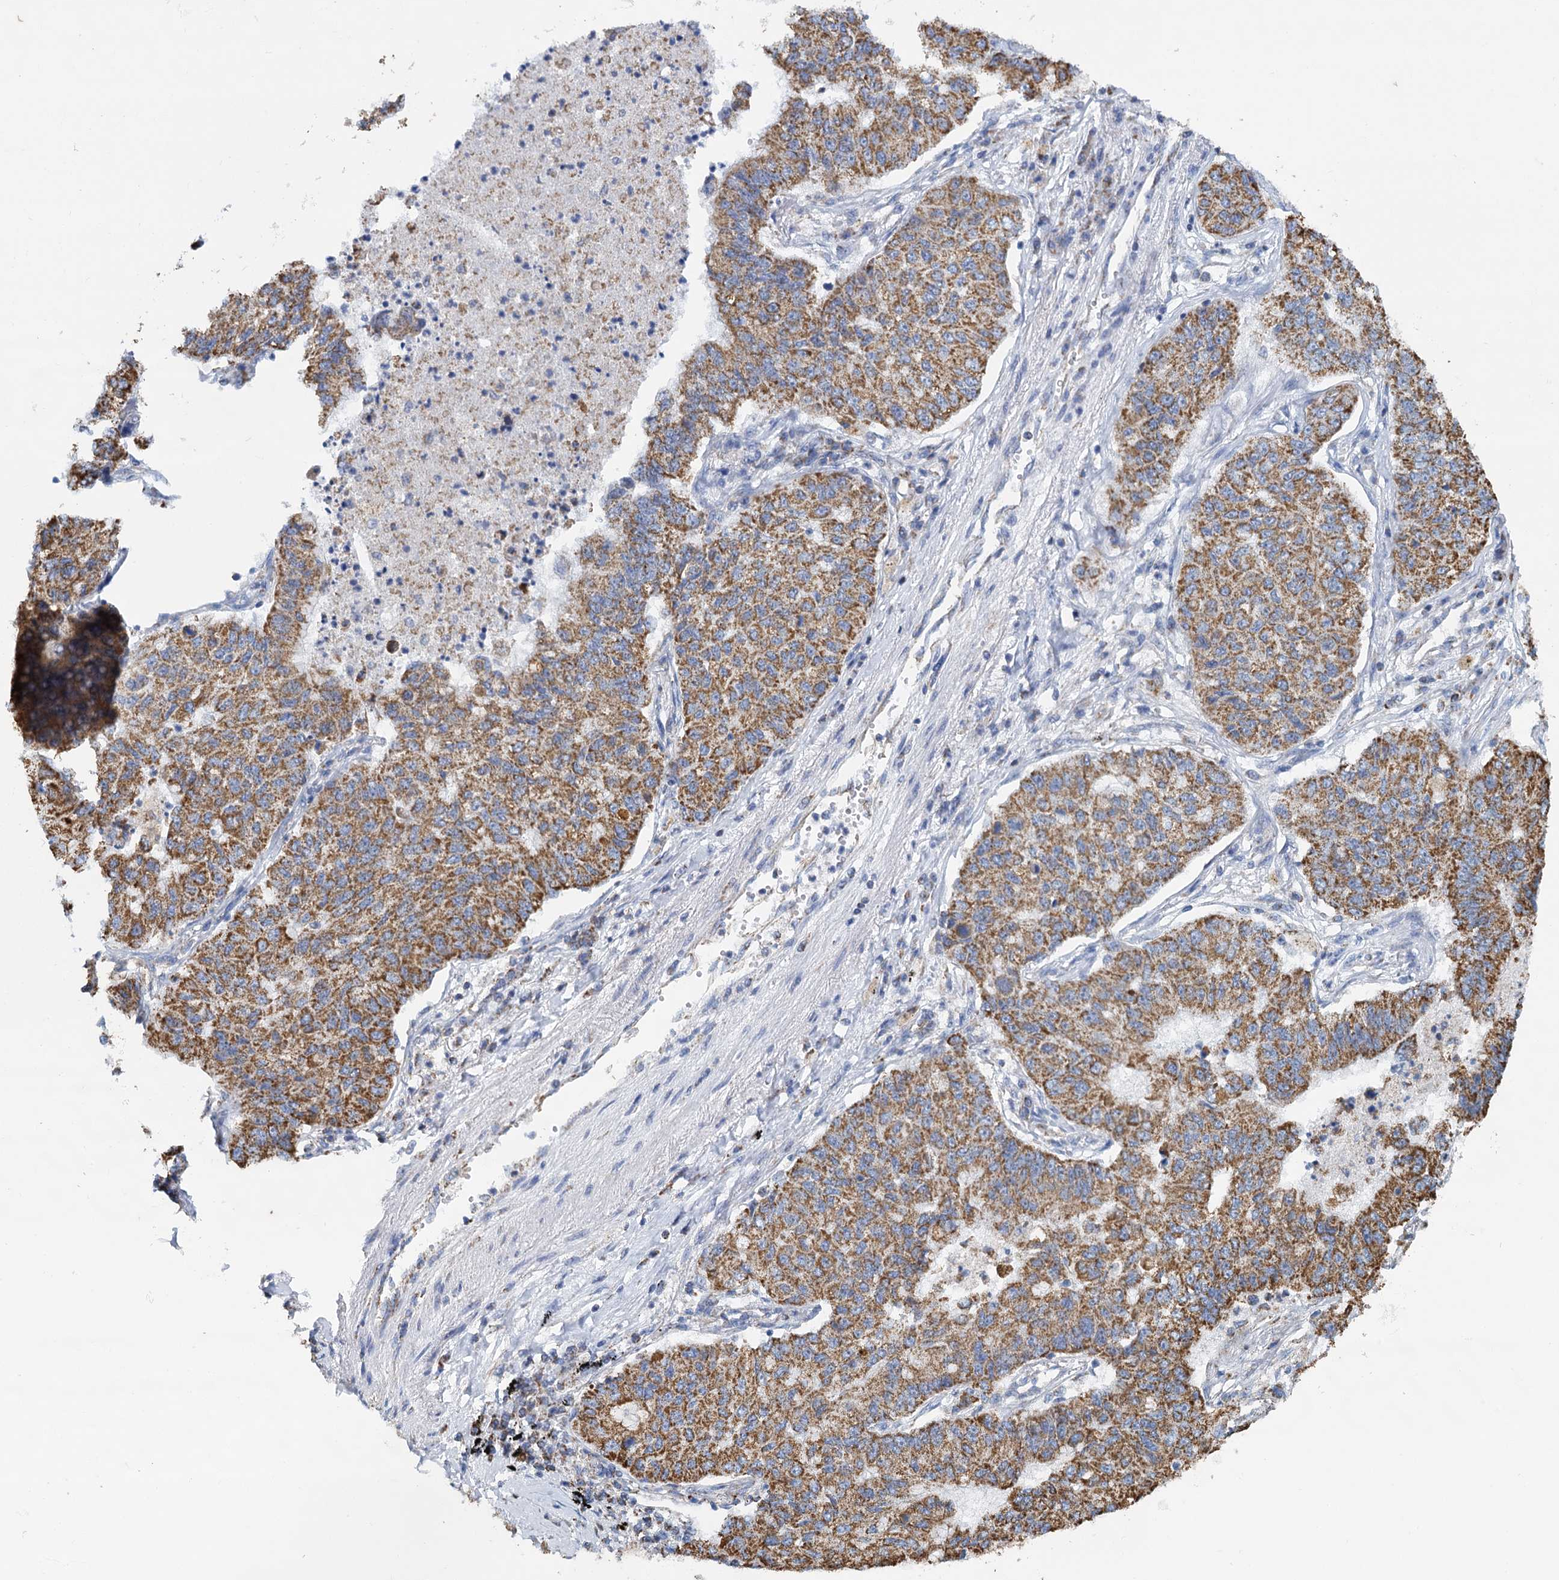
{"staining": {"intensity": "moderate", "quantity": ">75%", "location": "cytoplasmic/membranous"}, "tissue": "lung cancer", "cell_type": "Tumor cells", "image_type": "cancer", "snomed": [{"axis": "morphology", "description": "Squamous cell carcinoma, NOS"}, {"axis": "topography", "description": "Lung"}], "caption": "High-power microscopy captured an immunohistochemistry image of lung squamous cell carcinoma, revealing moderate cytoplasmic/membranous staining in approximately >75% of tumor cells.", "gene": "CCP110", "patient": {"sex": "male", "age": 74}}